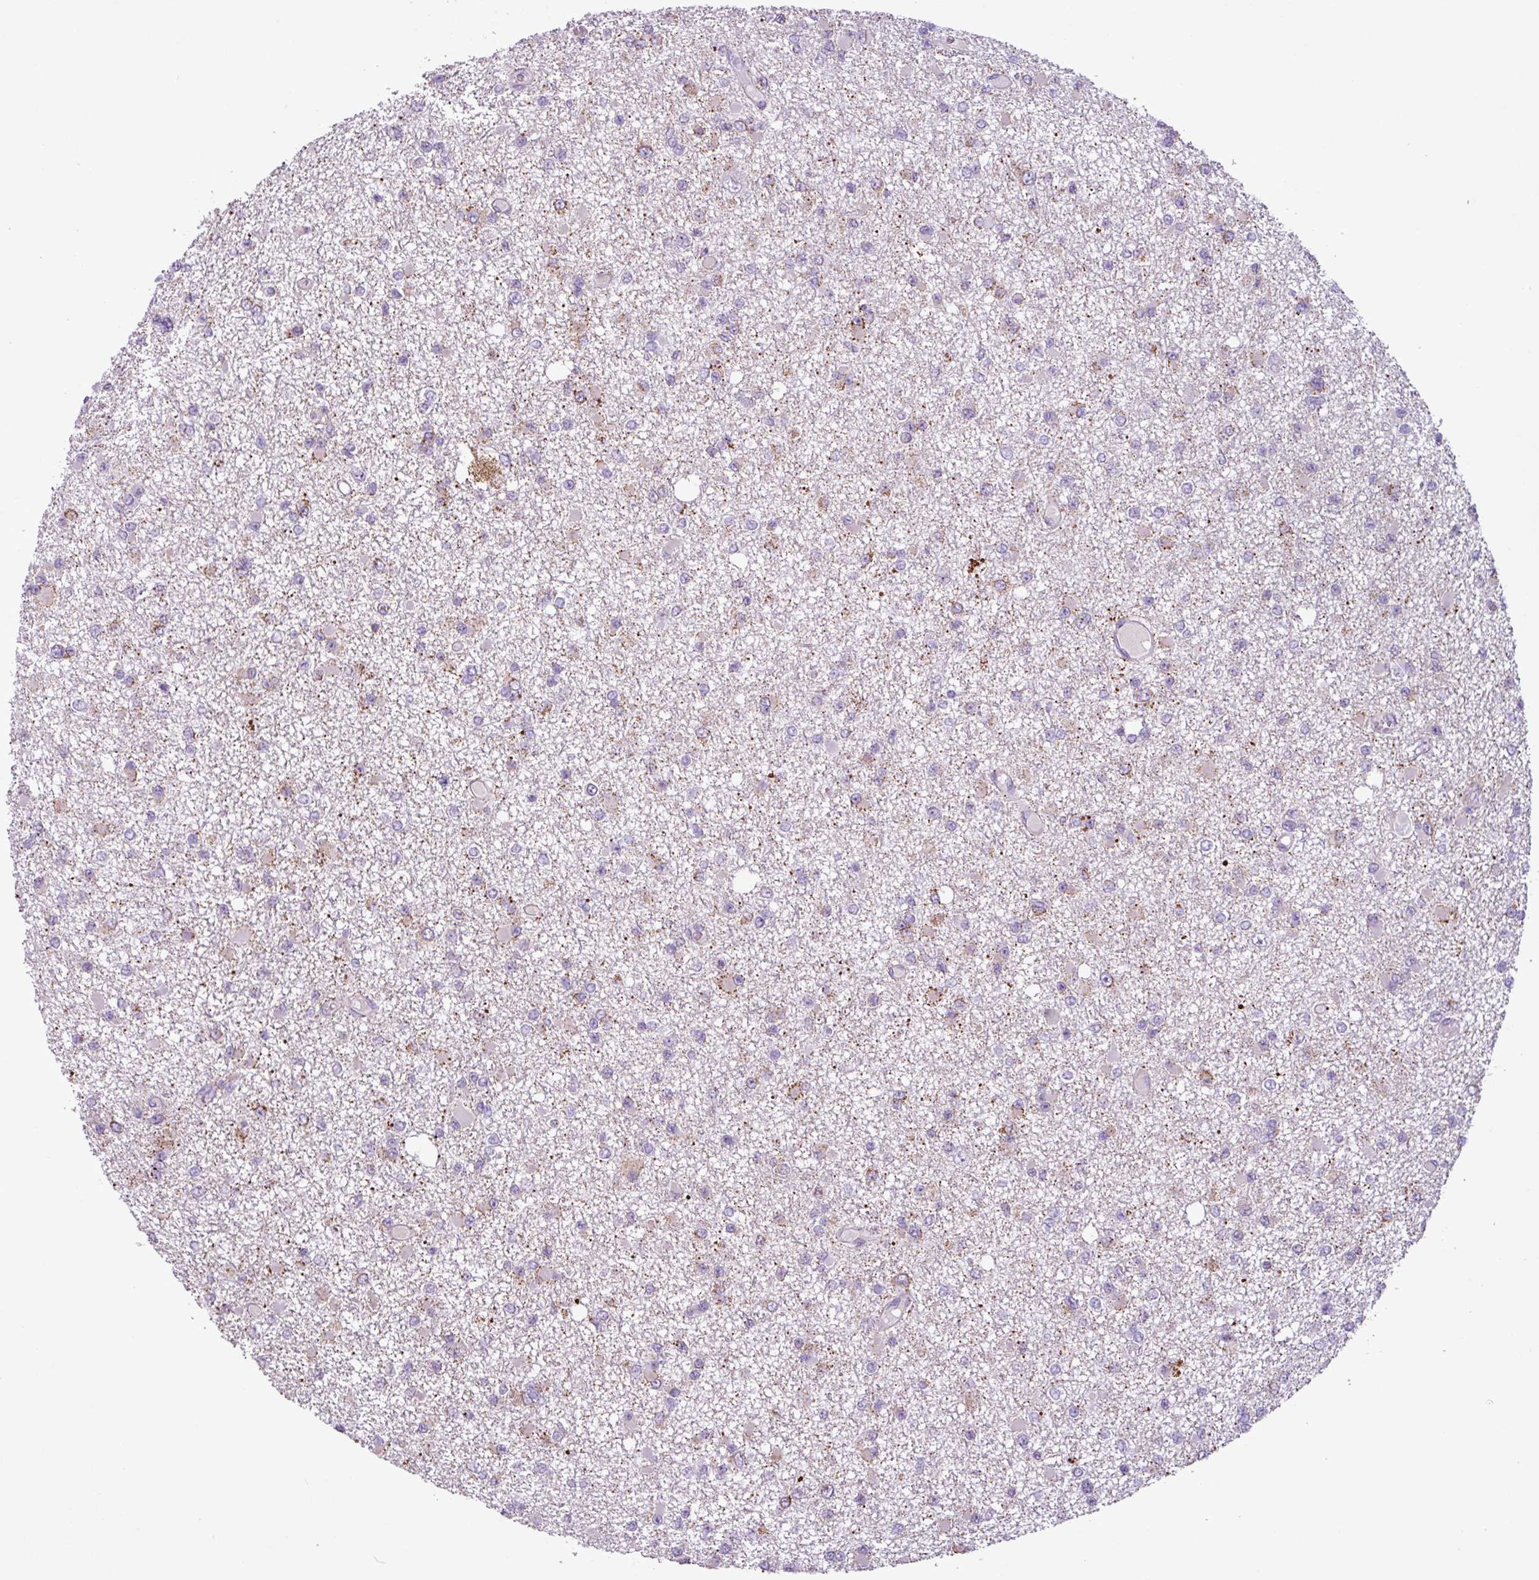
{"staining": {"intensity": "moderate", "quantity": "25%-75%", "location": "cytoplasmic/membranous"}, "tissue": "glioma", "cell_type": "Tumor cells", "image_type": "cancer", "snomed": [{"axis": "morphology", "description": "Glioma, malignant, Low grade"}, {"axis": "topography", "description": "Brain"}], "caption": "Human glioma stained for a protein (brown) demonstrates moderate cytoplasmic/membranous positive expression in approximately 25%-75% of tumor cells.", "gene": "ZNF667", "patient": {"sex": "female", "age": 22}}